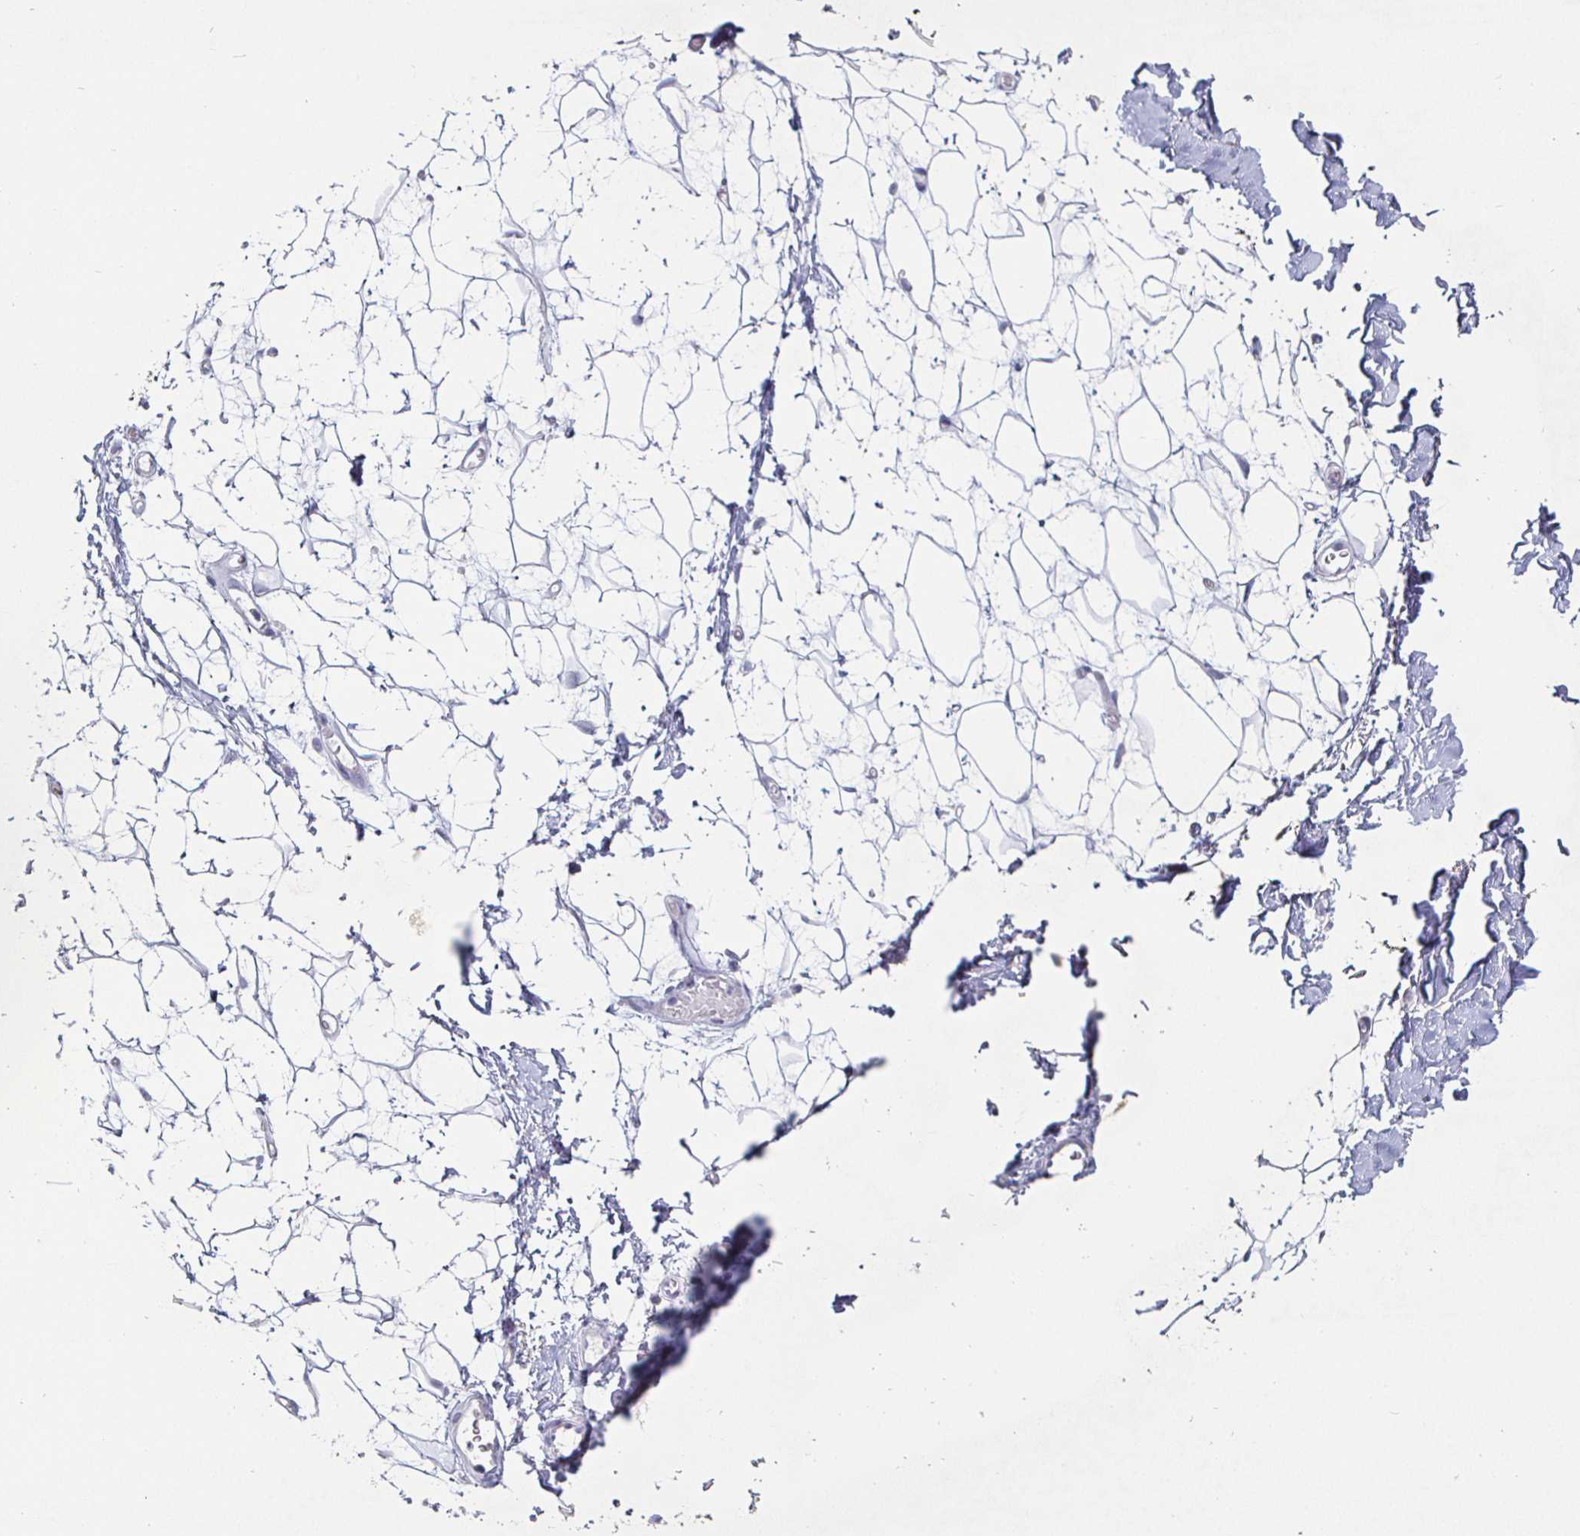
{"staining": {"intensity": "negative", "quantity": "none", "location": "none"}, "tissue": "adipose tissue", "cell_type": "Adipocytes", "image_type": "normal", "snomed": [{"axis": "morphology", "description": "Normal tissue, NOS"}, {"axis": "topography", "description": "Anal"}, {"axis": "topography", "description": "Peripheral nerve tissue"}], "caption": "The immunohistochemistry image has no significant positivity in adipocytes of adipose tissue.", "gene": "ENPP1", "patient": {"sex": "male", "age": 78}}